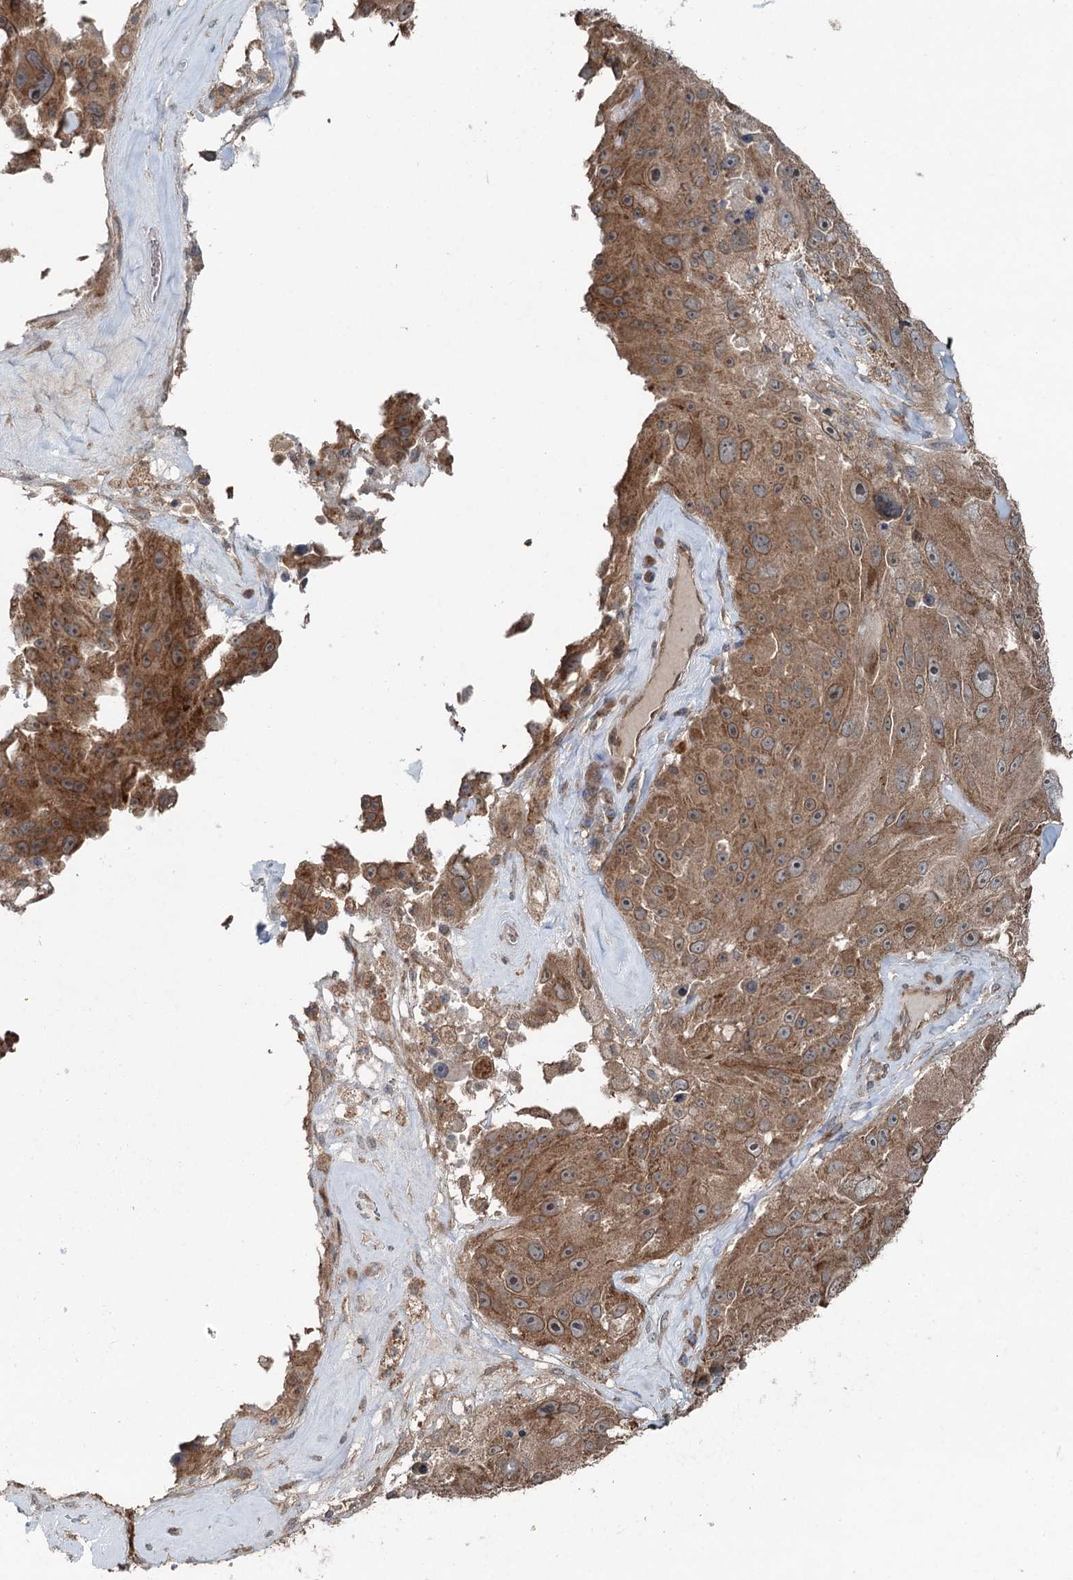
{"staining": {"intensity": "moderate", "quantity": ">75%", "location": "cytoplasmic/membranous"}, "tissue": "melanoma", "cell_type": "Tumor cells", "image_type": "cancer", "snomed": [{"axis": "morphology", "description": "Malignant melanoma, Metastatic site"}, {"axis": "topography", "description": "Lymph node"}], "caption": "Human malignant melanoma (metastatic site) stained with a protein marker displays moderate staining in tumor cells.", "gene": "SKIC3", "patient": {"sex": "male", "age": 62}}